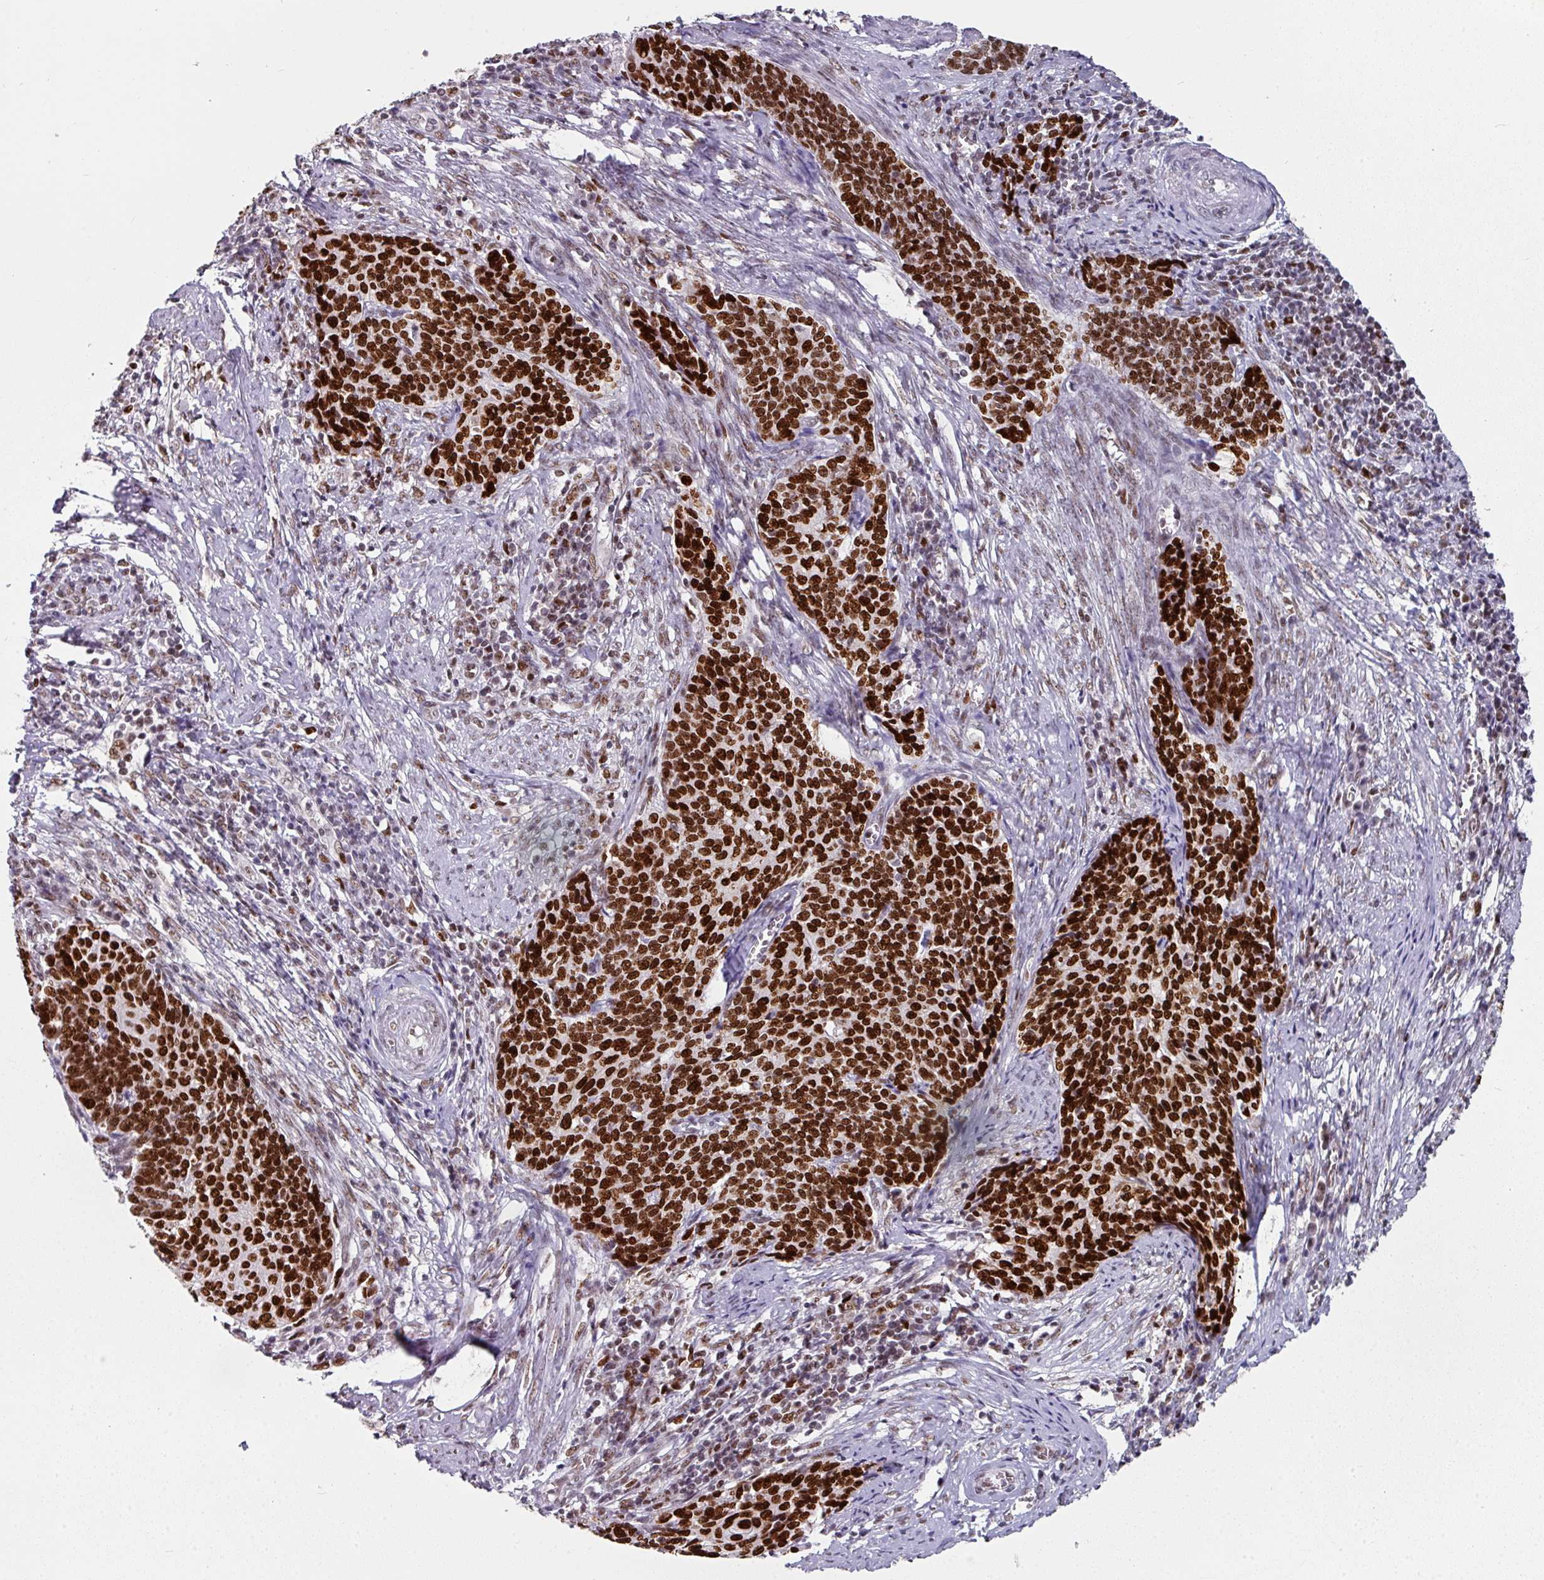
{"staining": {"intensity": "strong", "quantity": ">75%", "location": "nuclear"}, "tissue": "cervical cancer", "cell_type": "Tumor cells", "image_type": "cancer", "snomed": [{"axis": "morphology", "description": "Squamous cell carcinoma, NOS"}, {"axis": "topography", "description": "Cervix"}], "caption": "Cervical squamous cell carcinoma was stained to show a protein in brown. There is high levels of strong nuclear staining in approximately >75% of tumor cells. (brown staining indicates protein expression, while blue staining denotes nuclei).", "gene": "RAD50", "patient": {"sex": "female", "age": 39}}